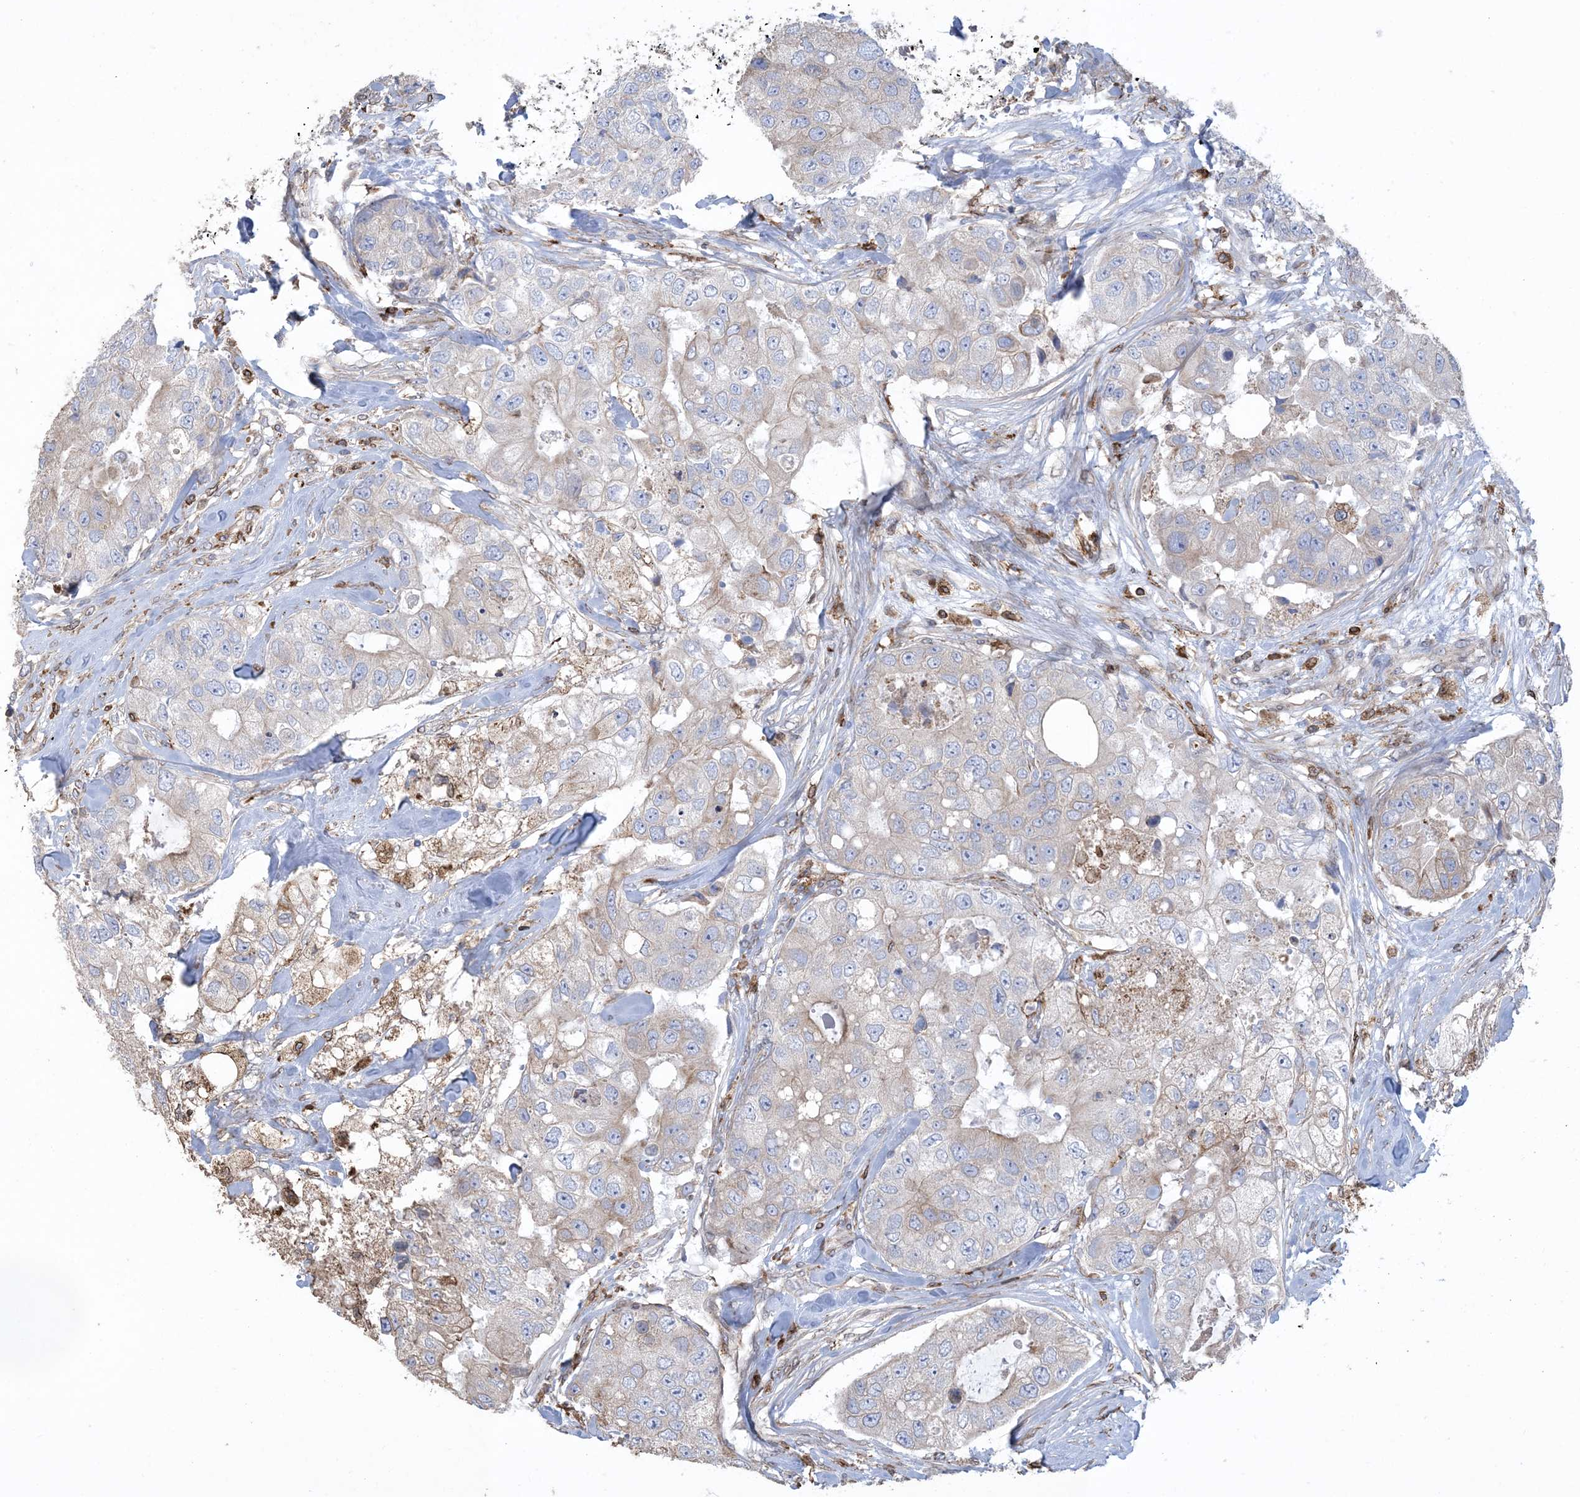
{"staining": {"intensity": "weak", "quantity": "<25%", "location": "cytoplasmic/membranous"}, "tissue": "breast cancer", "cell_type": "Tumor cells", "image_type": "cancer", "snomed": [{"axis": "morphology", "description": "Duct carcinoma"}, {"axis": "topography", "description": "Breast"}], "caption": "High magnification brightfield microscopy of breast cancer stained with DAB (brown) and counterstained with hematoxylin (blue): tumor cells show no significant expression.", "gene": "SHANK1", "patient": {"sex": "female", "age": 62}}